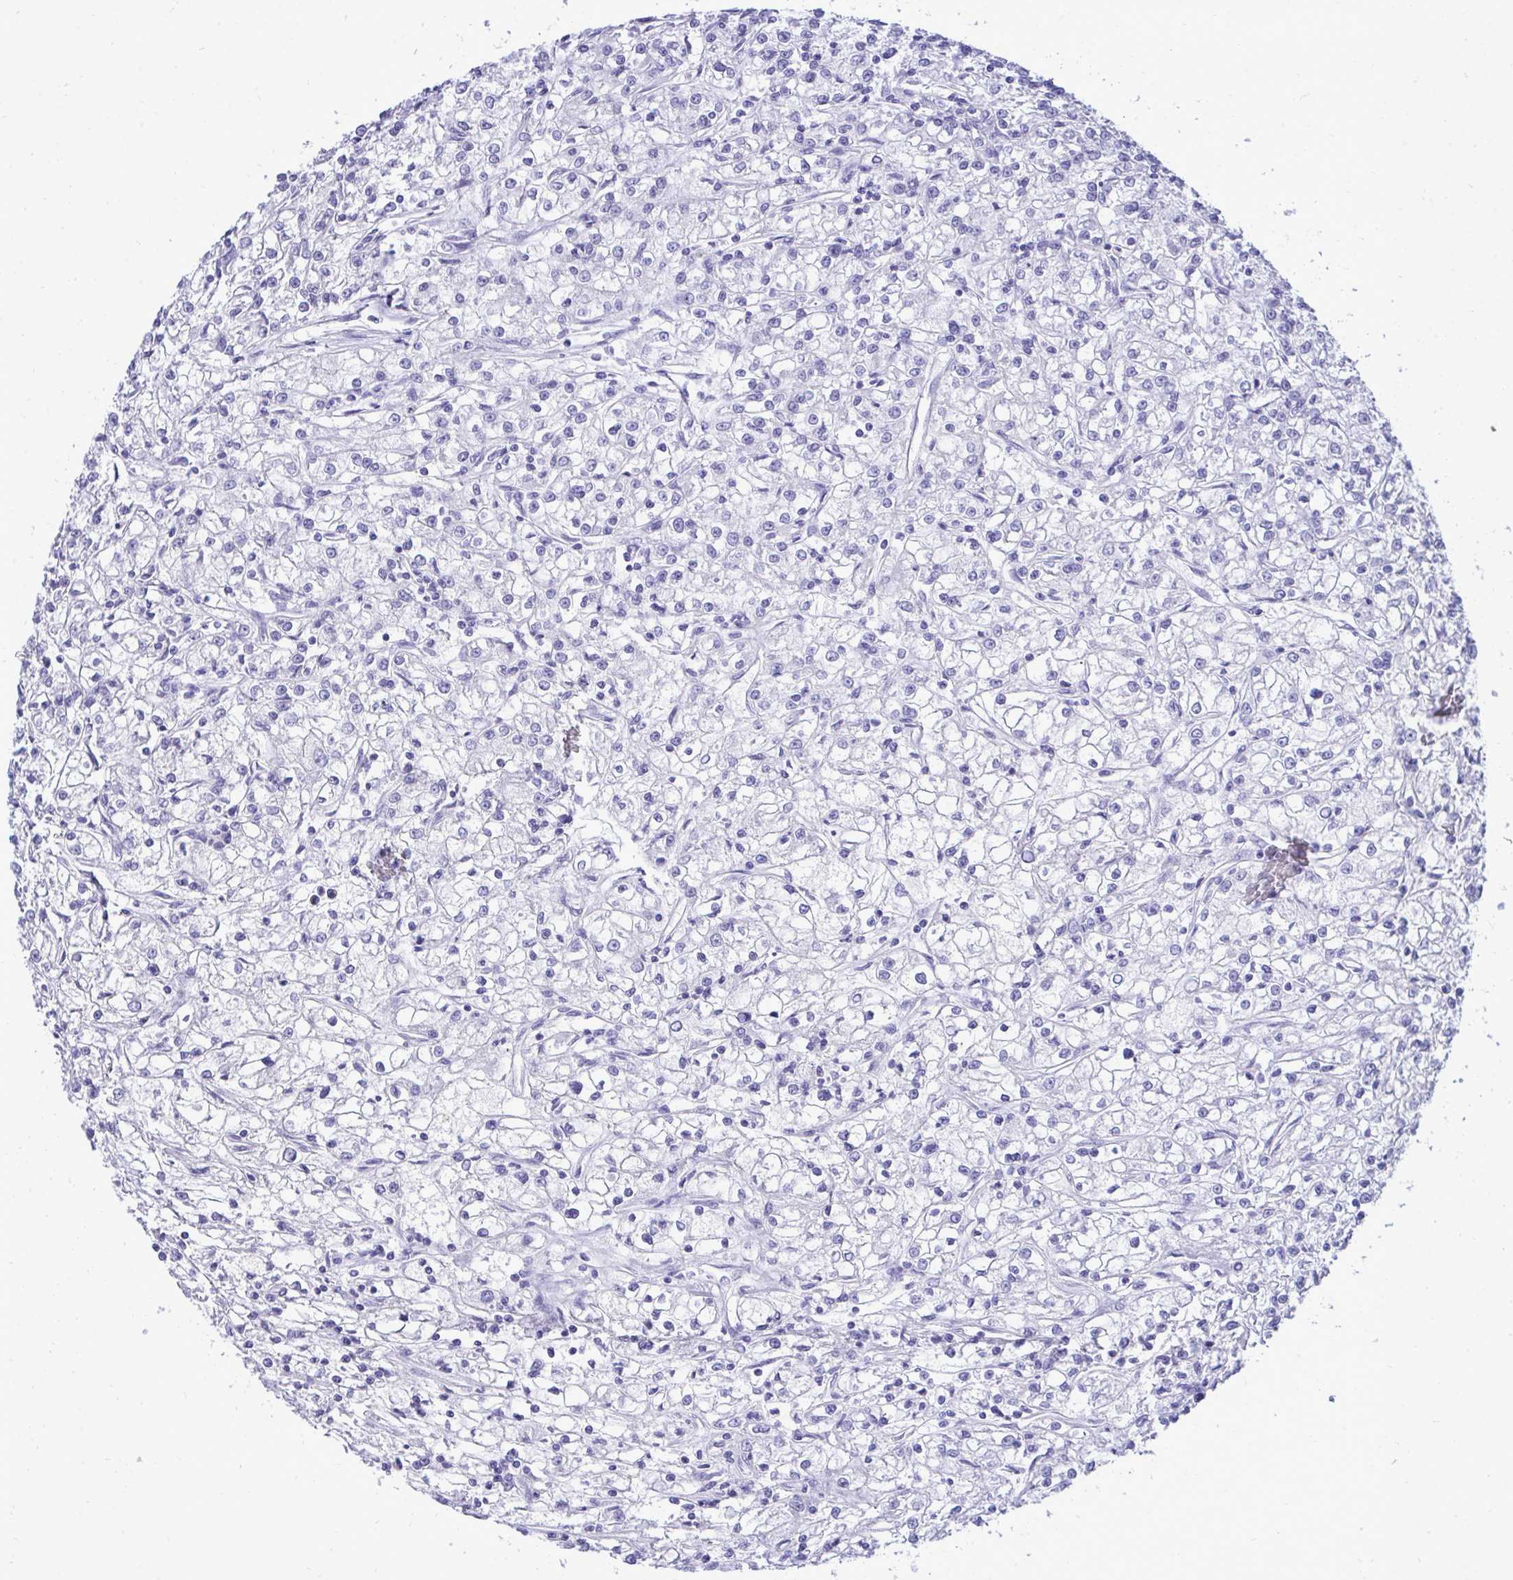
{"staining": {"intensity": "negative", "quantity": "none", "location": "none"}, "tissue": "renal cancer", "cell_type": "Tumor cells", "image_type": "cancer", "snomed": [{"axis": "morphology", "description": "Adenocarcinoma, NOS"}, {"axis": "topography", "description": "Kidney"}], "caption": "Human renal adenocarcinoma stained for a protein using immunohistochemistry (IHC) reveals no positivity in tumor cells.", "gene": "ANKDD1B", "patient": {"sex": "female", "age": 59}}